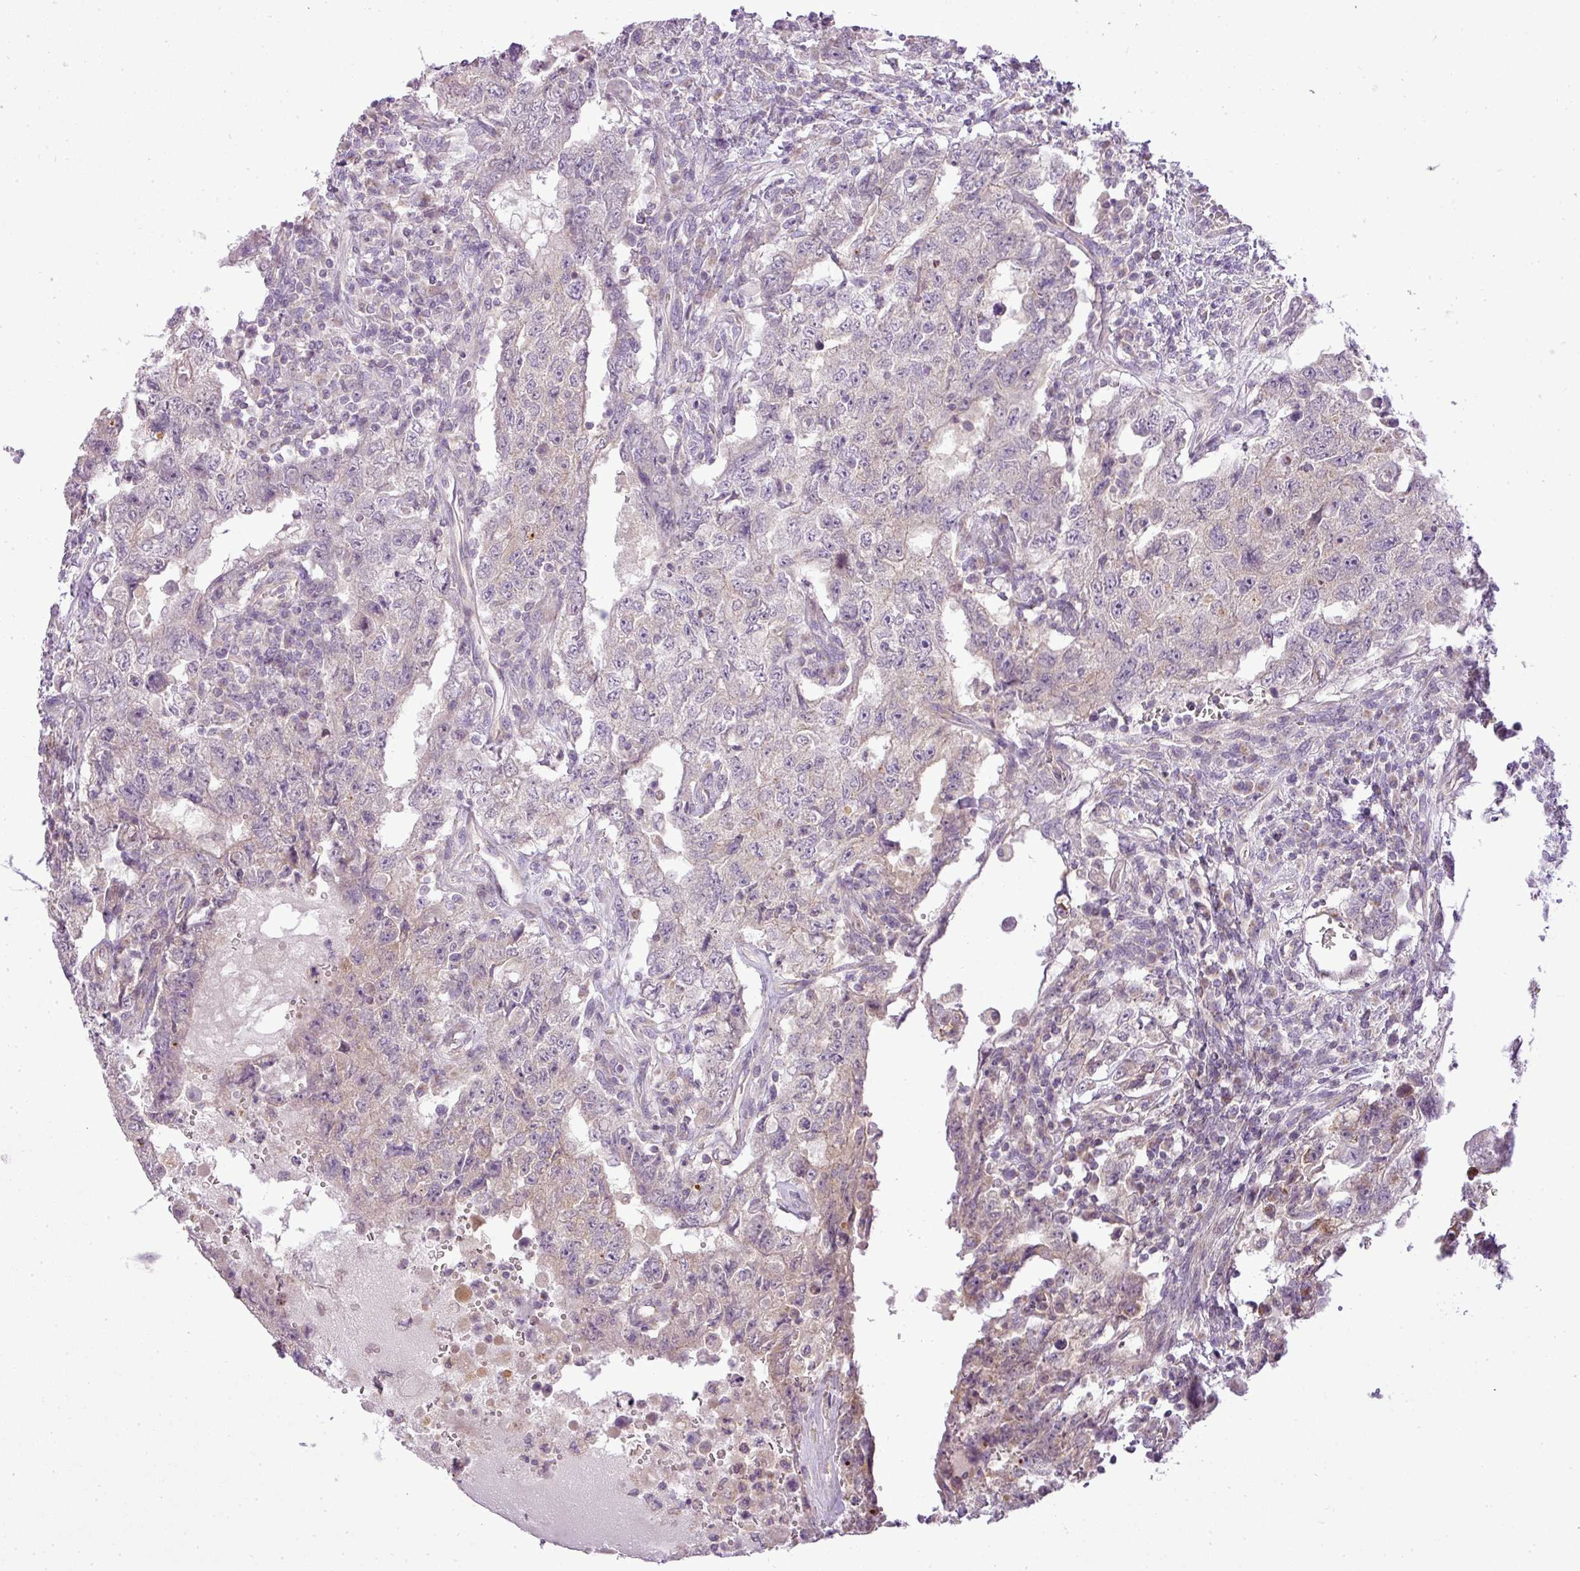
{"staining": {"intensity": "weak", "quantity": "<25%", "location": "cytoplasmic/membranous"}, "tissue": "testis cancer", "cell_type": "Tumor cells", "image_type": "cancer", "snomed": [{"axis": "morphology", "description": "Carcinoma, Embryonal, NOS"}, {"axis": "topography", "description": "Testis"}], "caption": "A high-resolution histopathology image shows IHC staining of testis cancer (embryonal carcinoma), which demonstrates no significant positivity in tumor cells.", "gene": "ZDHHC1", "patient": {"sex": "male", "age": 26}}